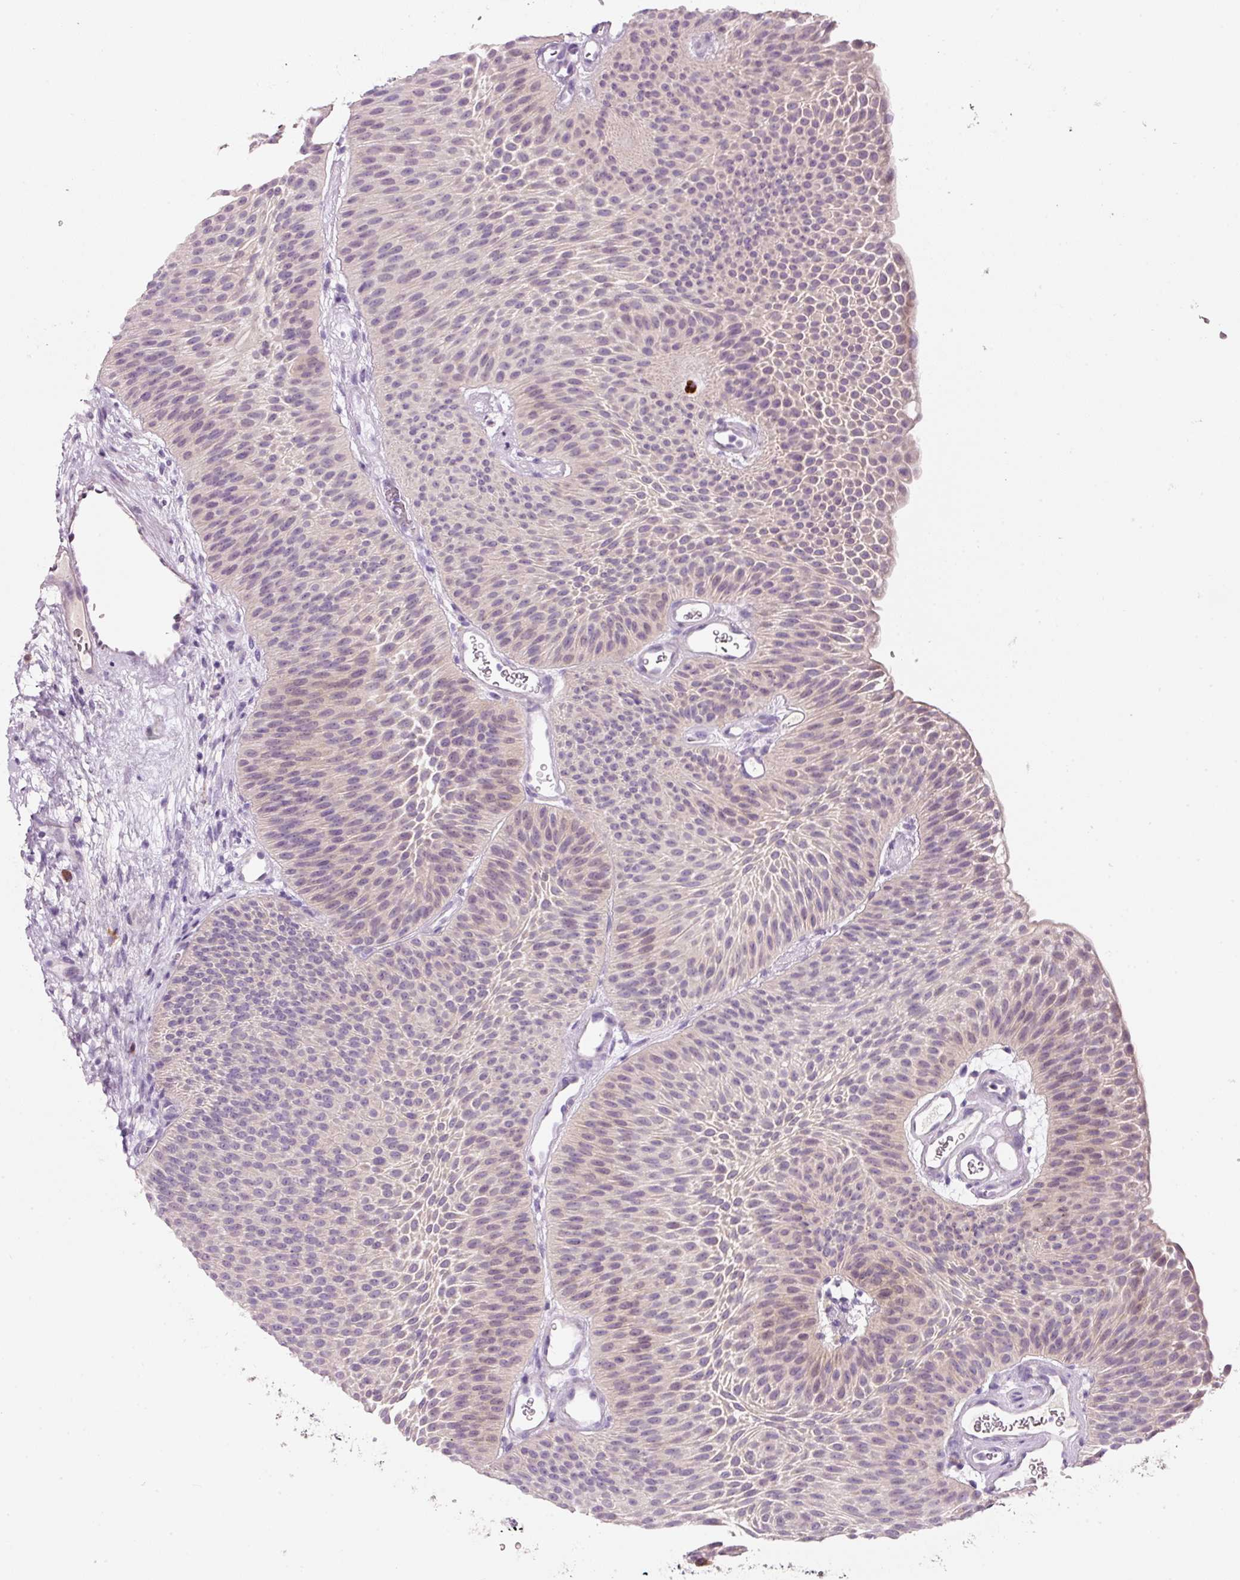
{"staining": {"intensity": "weak", "quantity": "<25%", "location": "cytoplasmic/membranous"}, "tissue": "urothelial cancer", "cell_type": "Tumor cells", "image_type": "cancer", "snomed": [{"axis": "morphology", "description": "Urothelial carcinoma, Low grade"}, {"axis": "topography", "description": "Urinary bladder"}], "caption": "The image exhibits no significant staining in tumor cells of urothelial cancer.", "gene": "TENT5C", "patient": {"sex": "female", "age": 60}}